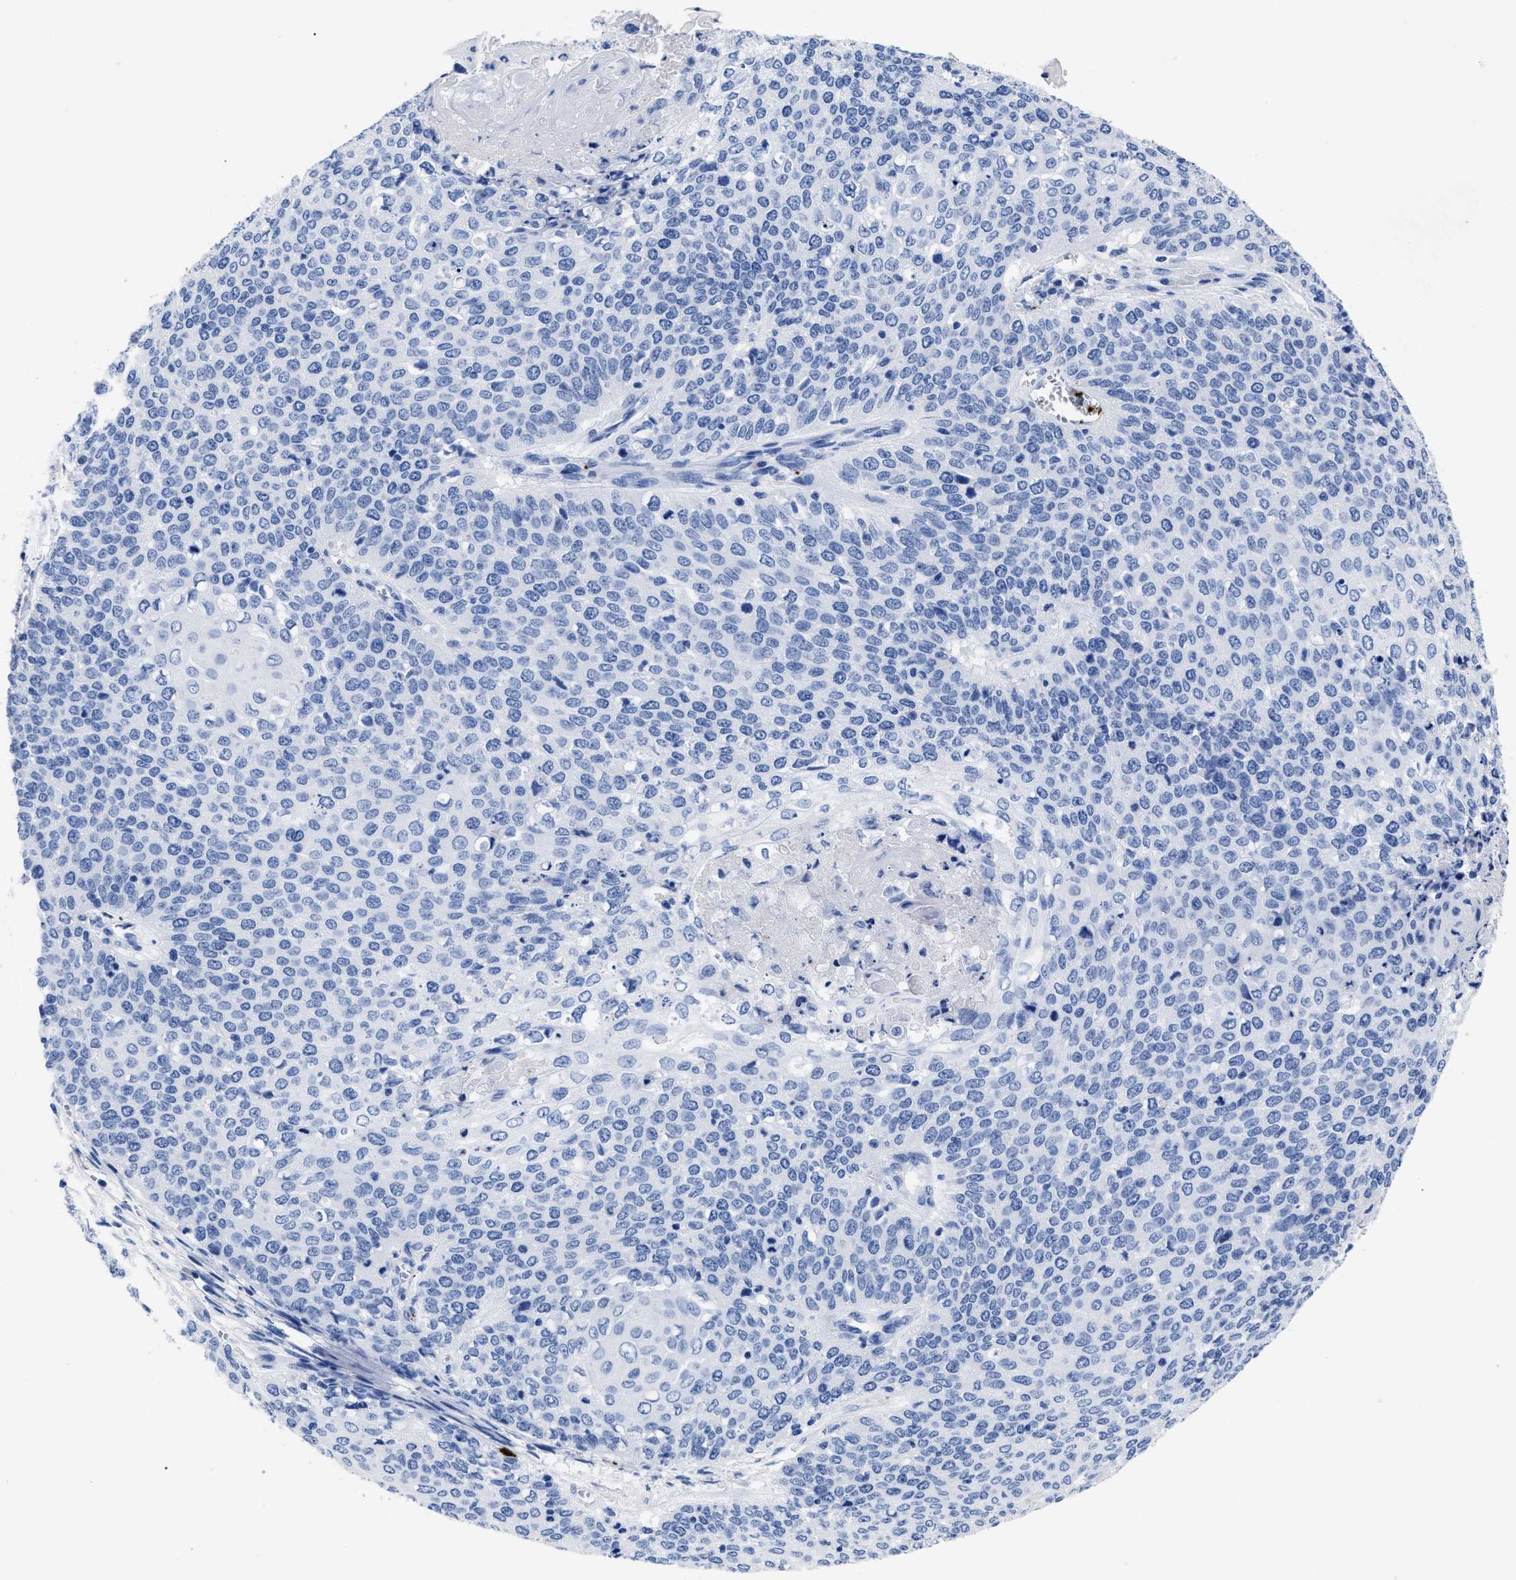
{"staining": {"intensity": "negative", "quantity": "none", "location": "none"}, "tissue": "cervical cancer", "cell_type": "Tumor cells", "image_type": "cancer", "snomed": [{"axis": "morphology", "description": "Squamous cell carcinoma, NOS"}, {"axis": "topography", "description": "Cervix"}], "caption": "IHC of cervical squamous cell carcinoma reveals no expression in tumor cells. Brightfield microscopy of IHC stained with DAB (brown) and hematoxylin (blue), captured at high magnification.", "gene": "TREML1", "patient": {"sex": "female", "age": 39}}